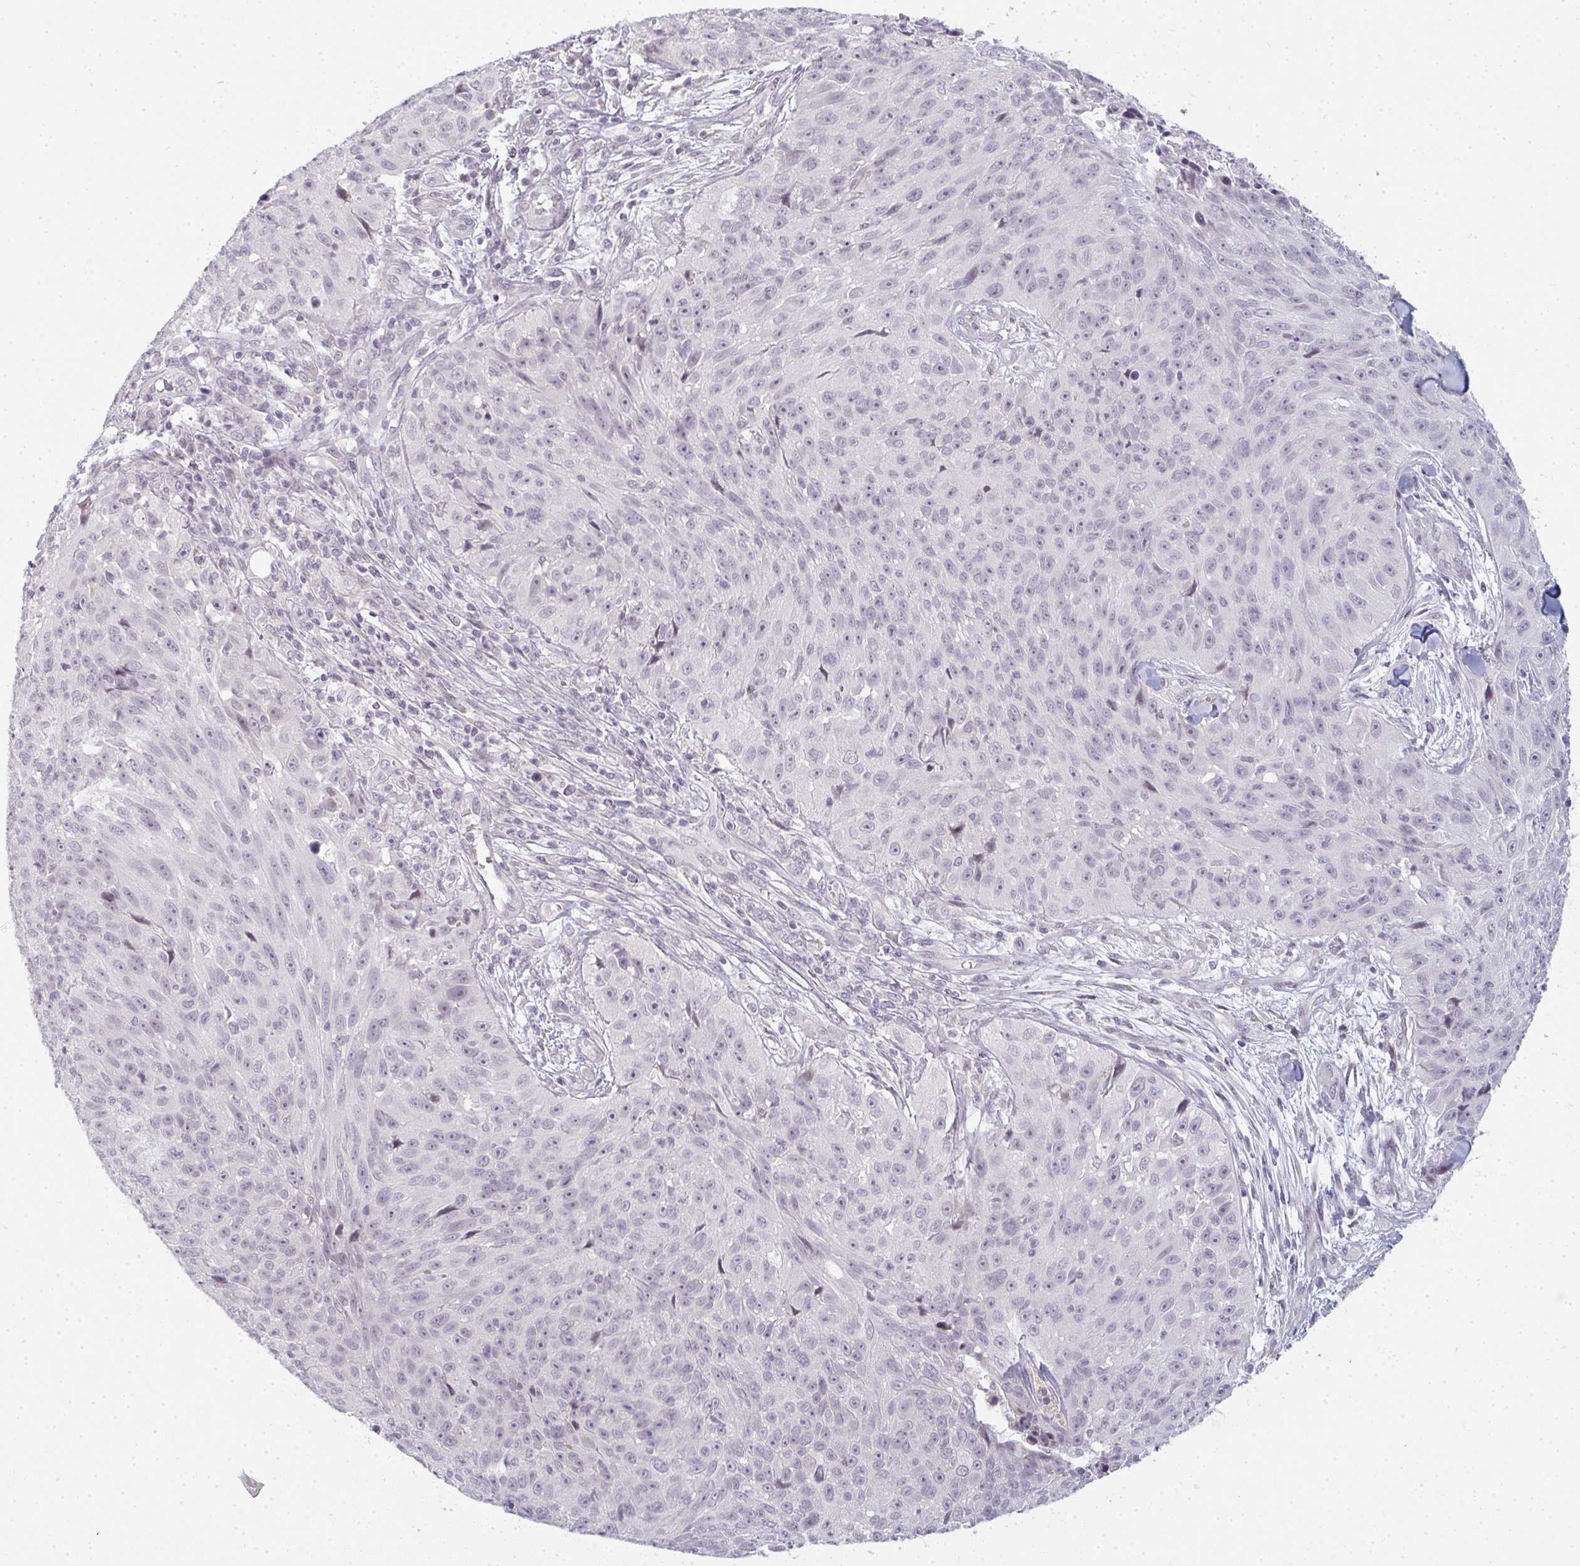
{"staining": {"intensity": "negative", "quantity": "none", "location": "none"}, "tissue": "skin cancer", "cell_type": "Tumor cells", "image_type": "cancer", "snomed": [{"axis": "morphology", "description": "Squamous cell carcinoma, NOS"}, {"axis": "topography", "description": "Skin"}], "caption": "Immunohistochemical staining of human squamous cell carcinoma (skin) reveals no significant staining in tumor cells.", "gene": "RBBP6", "patient": {"sex": "female", "age": 87}}